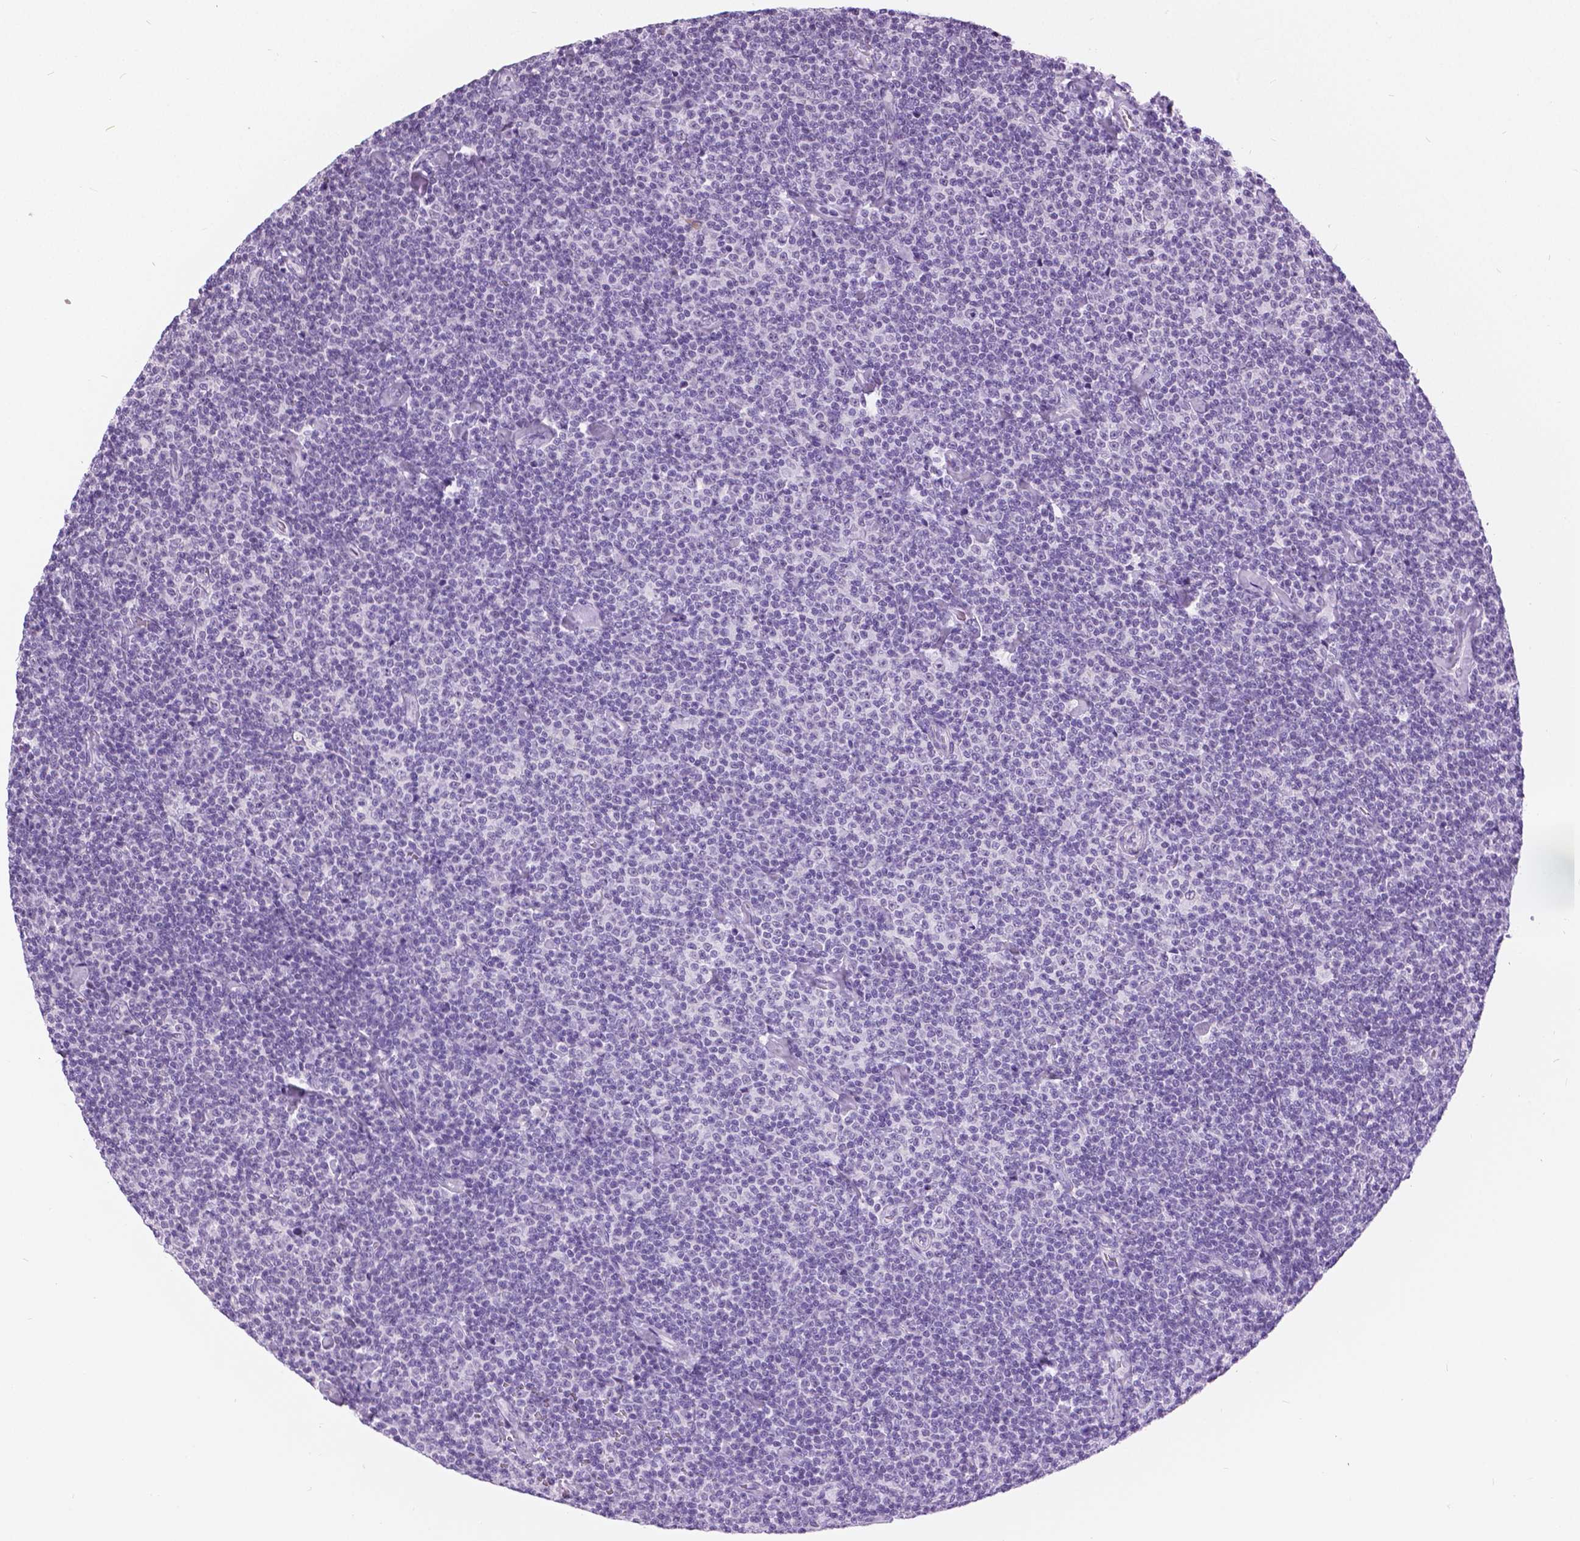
{"staining": {"intensity": "negative", "quantity": "none", "location": "none"}, "tissue": "lymphoma", "cell_type": "Tumor cells", "image_type": "cancer", "snomed": [{"axis": "morphology", "description": "Malignant lymphoma, non-Hodgkin's type, Low grade"}, {"axis": "topography", "description": "Lymph node"}], "caption": "Lymphoma was stained to show a protein in brown. There is no significant staining in tumor cells. (Stains: DAB (3,3'-diaminobenzidine) immunohistochemistry (IHC) with hematoxylin counter stain, Microscopy: brightfield microscopy at high magnification).", "gene": "MYOM1", "patient": {"sex": "male", "age": 81}}